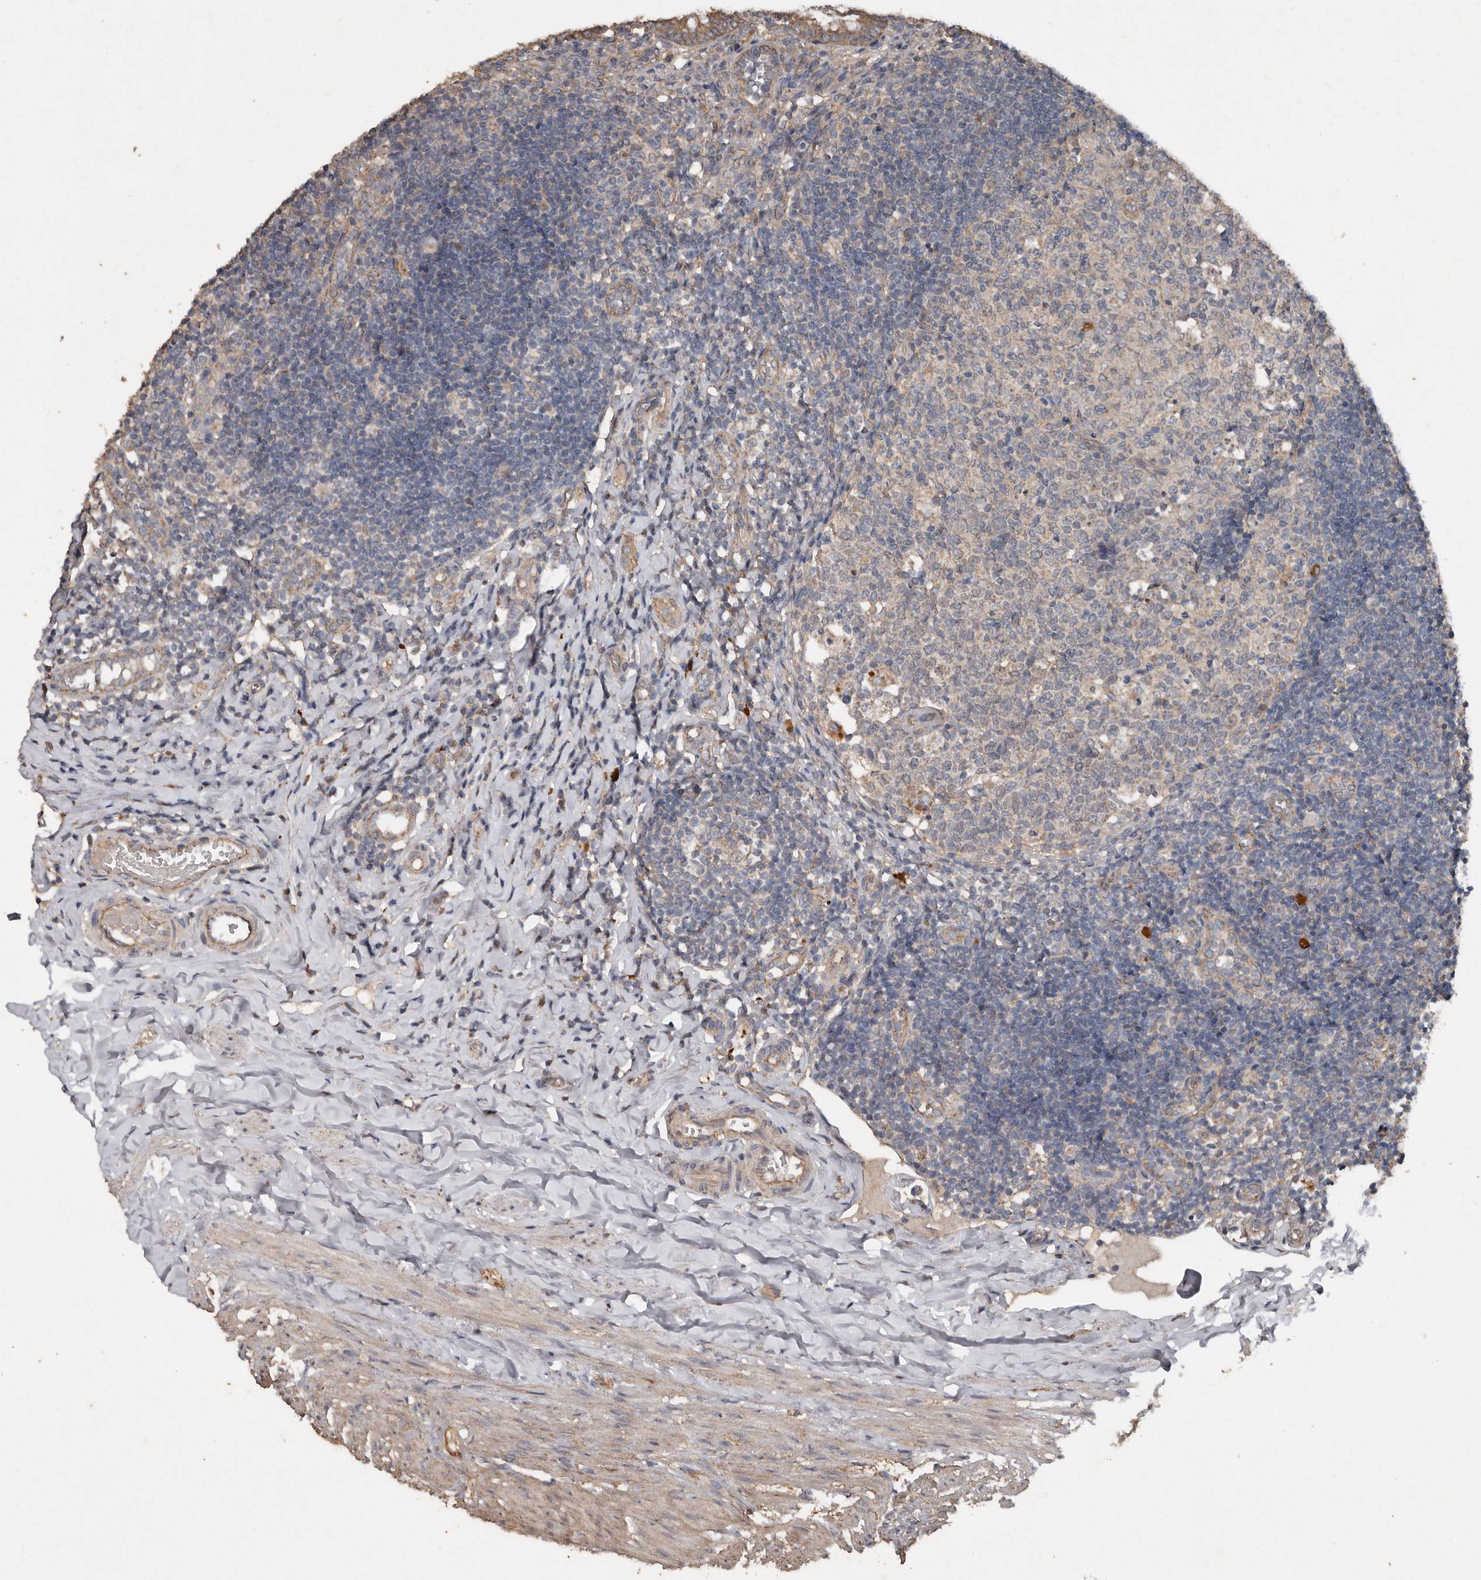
{"staining": {"intensity": "moderate", "quantity": ">75%", "location": "cytoplasmic/membranous"}, "tissue": "appendix", "cell_type": "Glandular cells", "image_type": "normal", "snomed": [{"axis": "morphology", "description": "Normal tissue, NOS"}, {"axis": "topography", "description": "Appendix"}], "caption": "Moderate cytoplasmic/membranous positivity for a protein is present in approximately >75% of glandular cells of unremarkable appendix using IHC.", "gene": "HYAL4", "patient": {"sex": "male", "age": 8}}